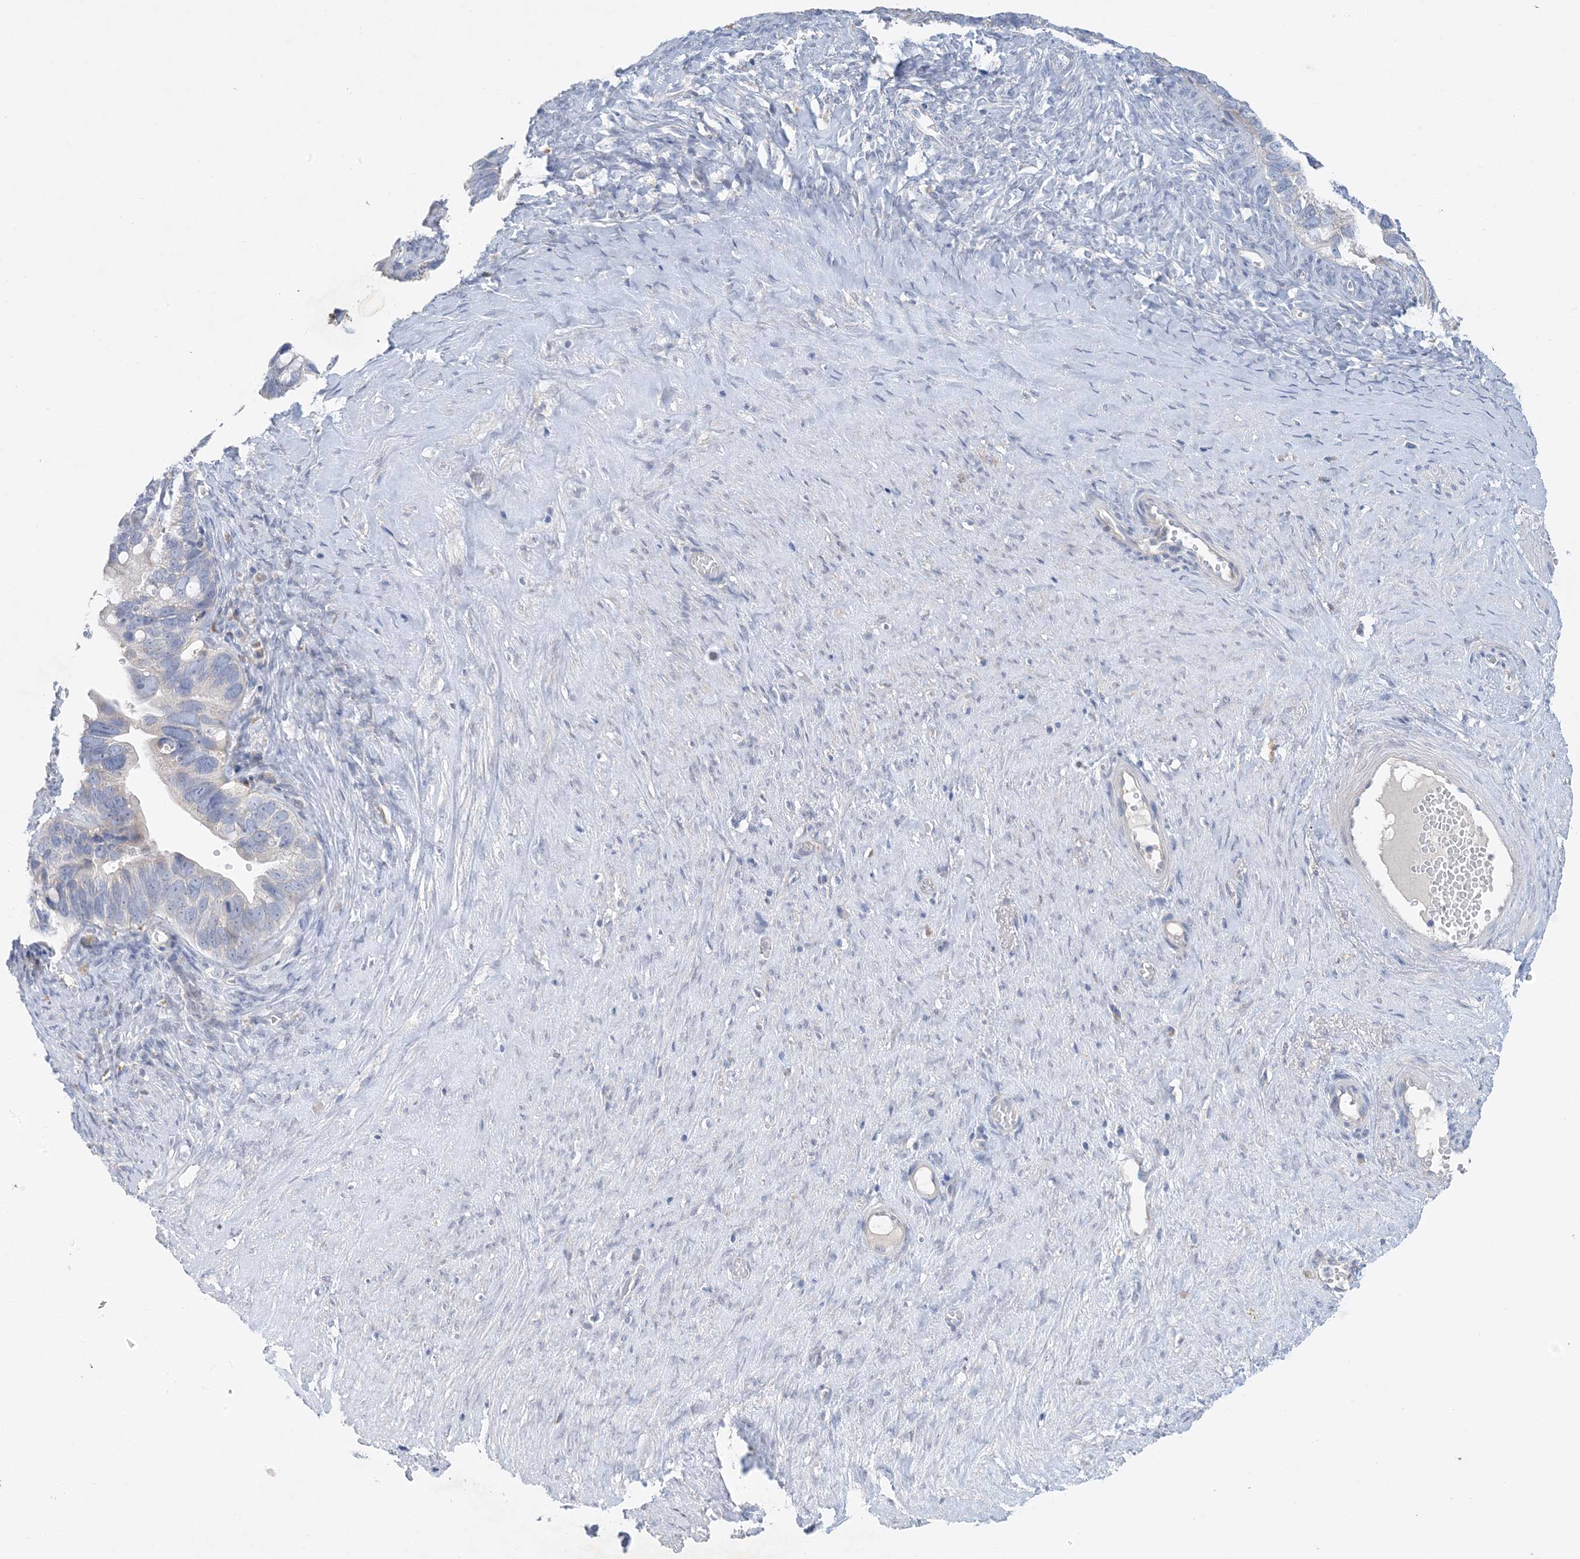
{"staining": {"intensity": "negative", "quantity": "none", "location": "none"}, "tissue": "ovarian cancer", "cell_type": "Tumor cells", "image_type": "cancer", "snomed": [{"axis": "morphology", "description": "Cystadenocarcinoma, serous, NOS"}, {"axis": "topography", "description": "Ovary"}], "caption": "High magnification brightfield microscopy of ovarian cancer (serous cystadenocarcinoma) stained with DAB (3,3'-diaminobenzidine) (brown) and counterstained with hematoxylin (blue): tumor cells show no significant expression.", "gene": "ZCCHC18", "patient": {"sex": "female", "age": 56}}